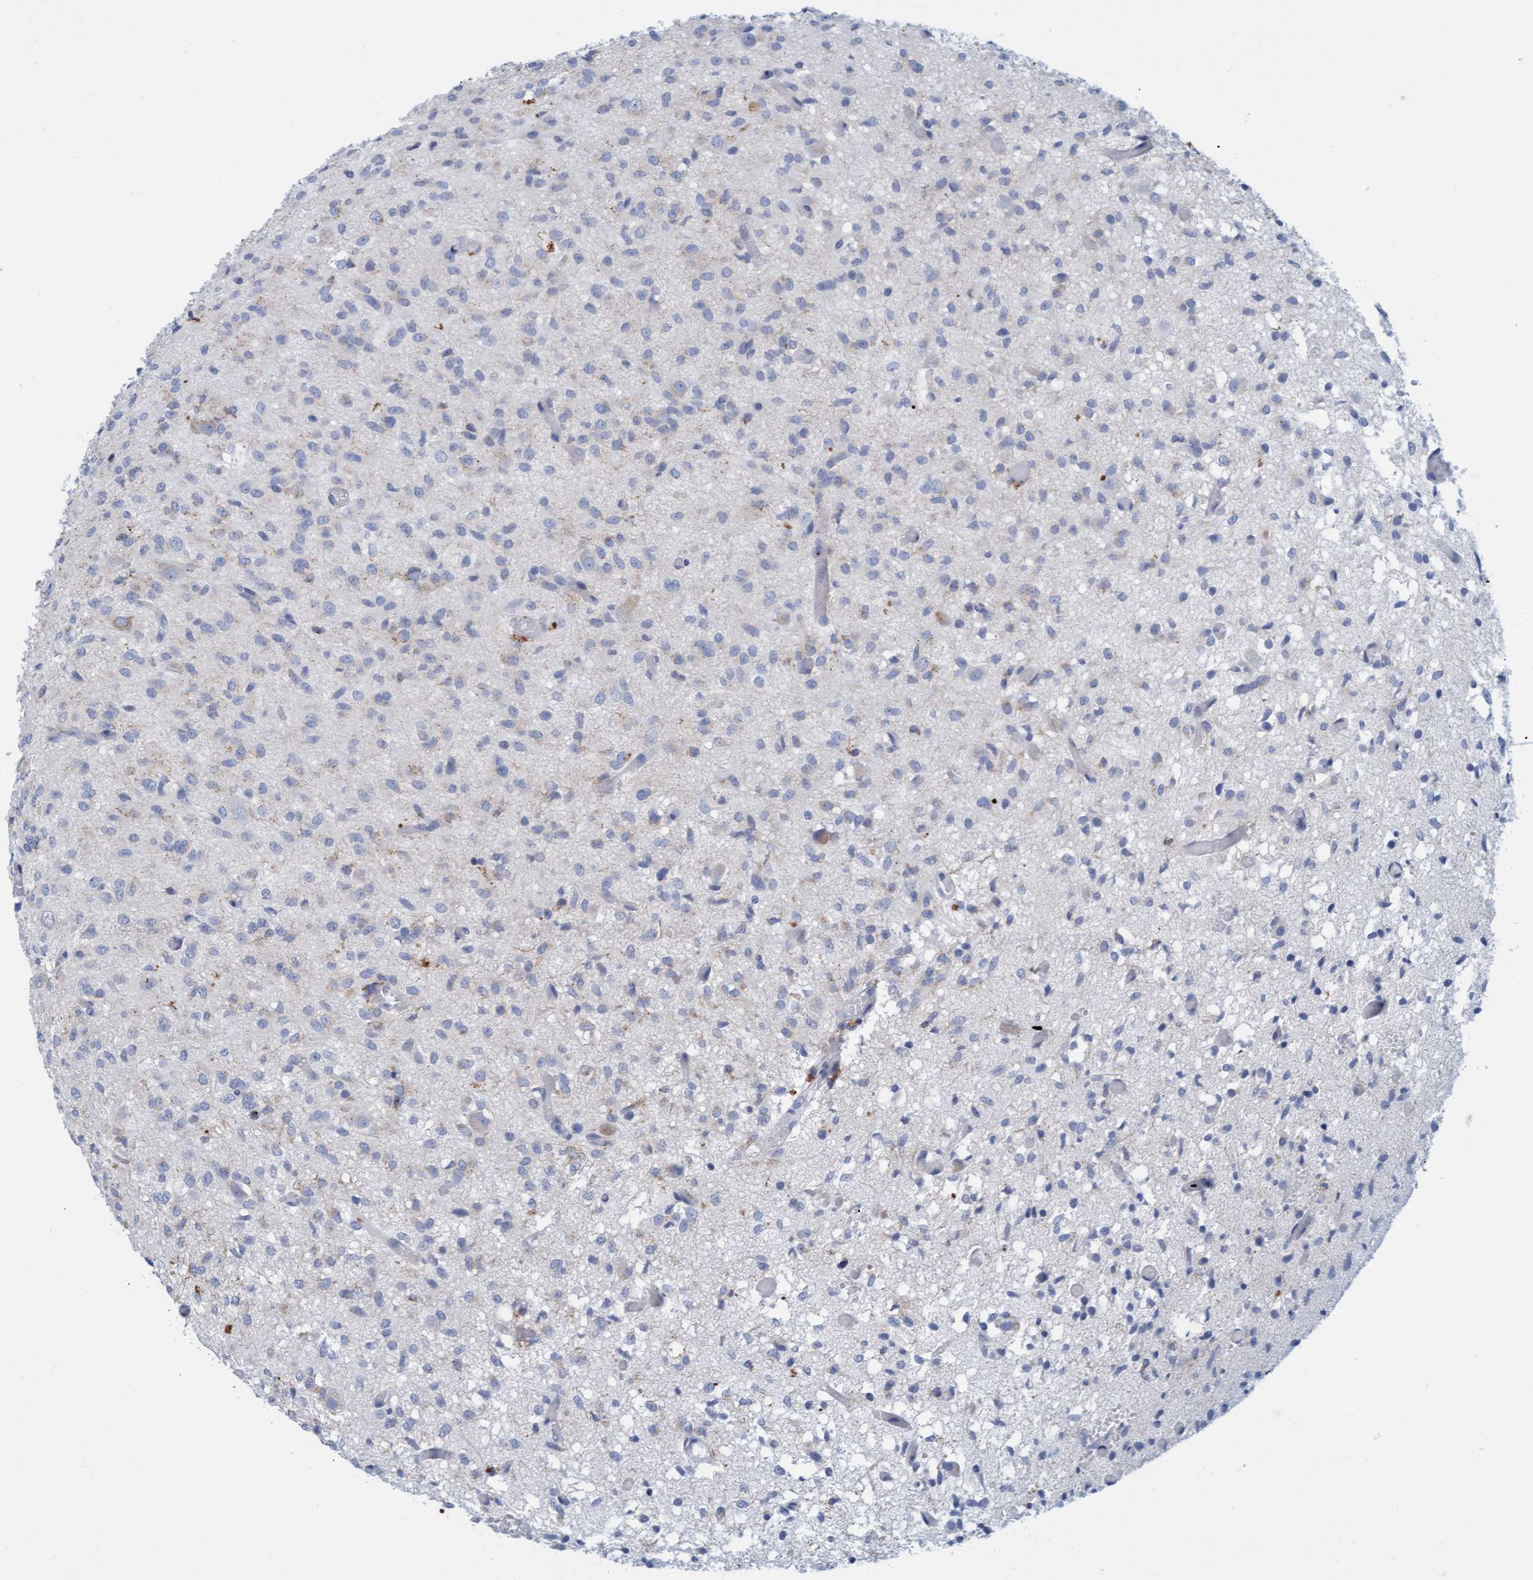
{"staining": {"intensity": "weak", "quantity": "<25%", "location": "cytoplasmic/membranous"}, "tissue": "glioma", "cell_type": "Tumor cells", "image_type": "cancer", "snomed": [{"axis": "morphology", "description": "Glioma, malignant, High grade"}, {"axis": "topography", "description": "Brain"}], "caption": "There is no significant expression in tumor cells of malignant glioma (high-grade).", "gene": "SGSH", "patient": {"sex": "female", "age": 59}}